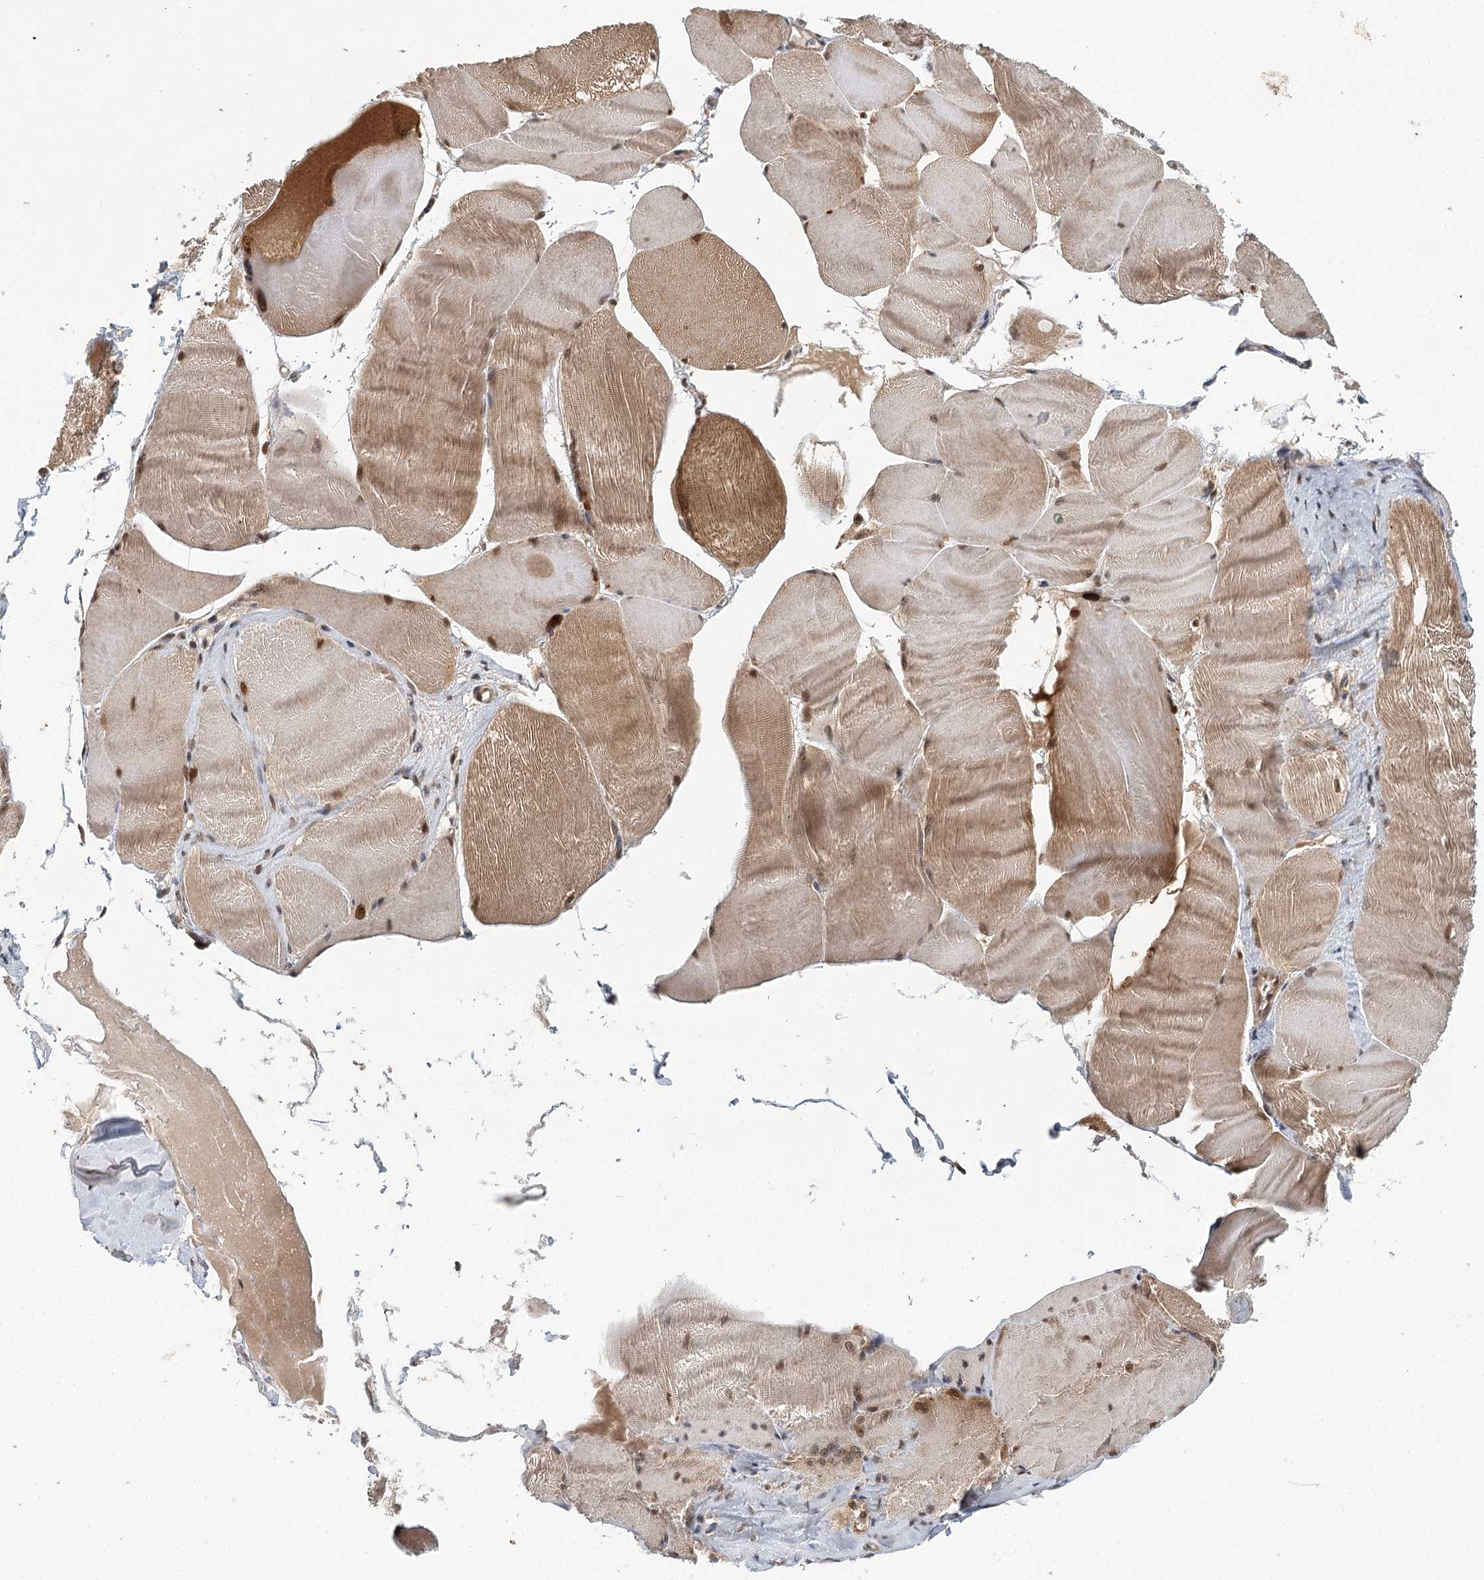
{"staining": {"intensity": "moderate", "quantity": ">75%", "location": "cytoplasmic/membranous,nuclear"}, "tissue": "skeletal muscle", "cell_type": "Myocytes", "image_type": "normal", "snomed": [{"axis": "morphology", "description": "Normal tissue, NOS"}, {"axis": "morphology", "description": "Basal cell carcinoma"}, {"axis": "topography", "description": "Skeletal muscle"}], "caption": "There is medium levels of moderate cytoplasmic/membranous,nuclear expression in myocytes of benign skeletal muscle, as demonstrated by immunohistochemical staining (brown color).", "gene": "N6AMT1", "patient": {"sex": "female", "age": 64}}